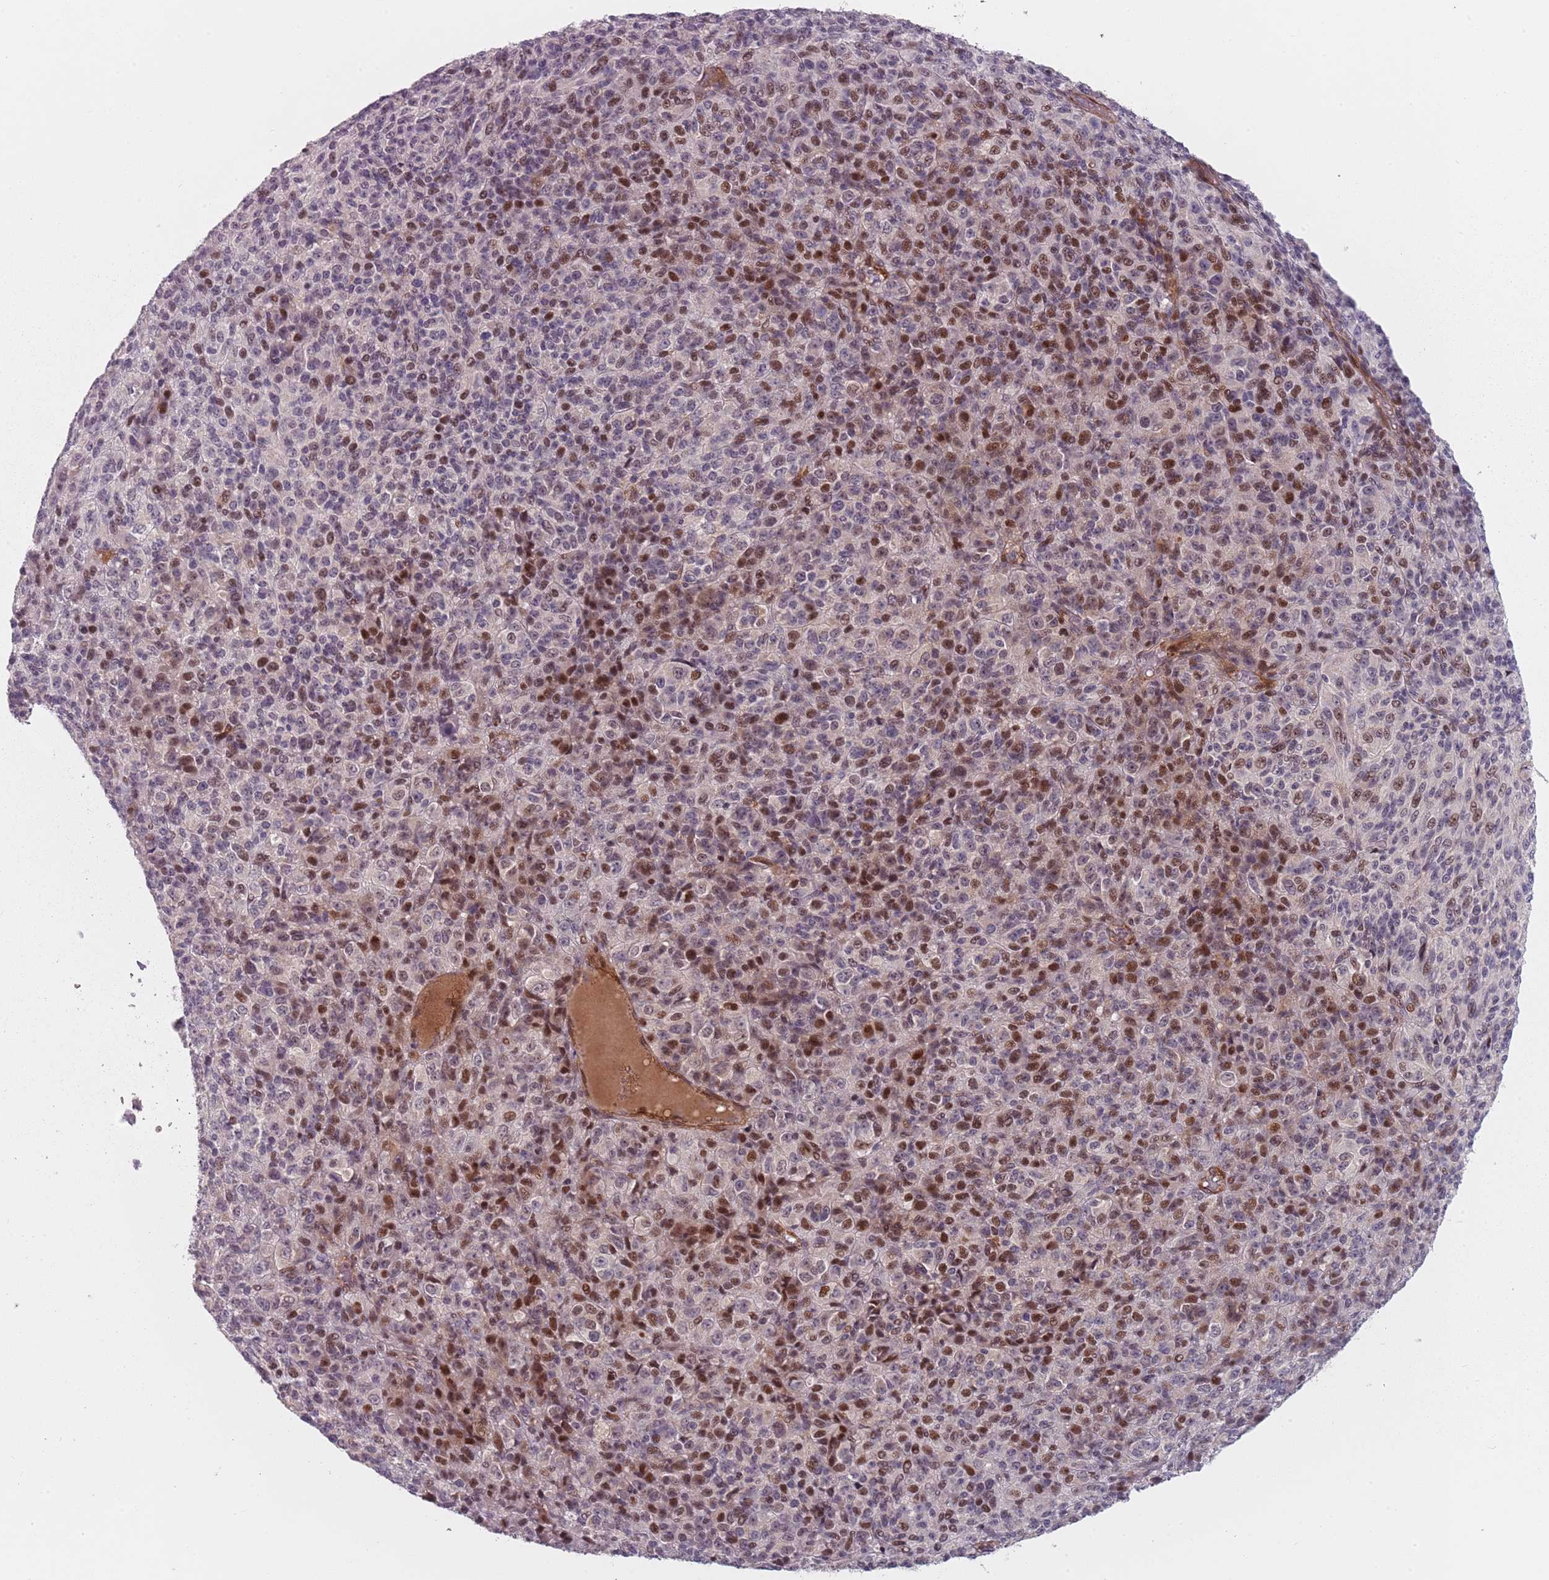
{"staining": {"intensity": "strong", "quantity": "25%-75%", "location": "nuclear"}, "tissue": "melanoma", "cell_type": "Tumor cells", "image_type": "cancer", "snomed": [{"axis": "morphology", "description": "Malignant melanoma, Metastatic site"}, {"axis": "topography", "description": "Brain"}], "caption": "Strong nuclear protein positivity is identified in approximately 25%-75% of tumor cells in melanoma.", "gene": "RPS6KA2", "patient": {"sex": "female", "age": 56}}